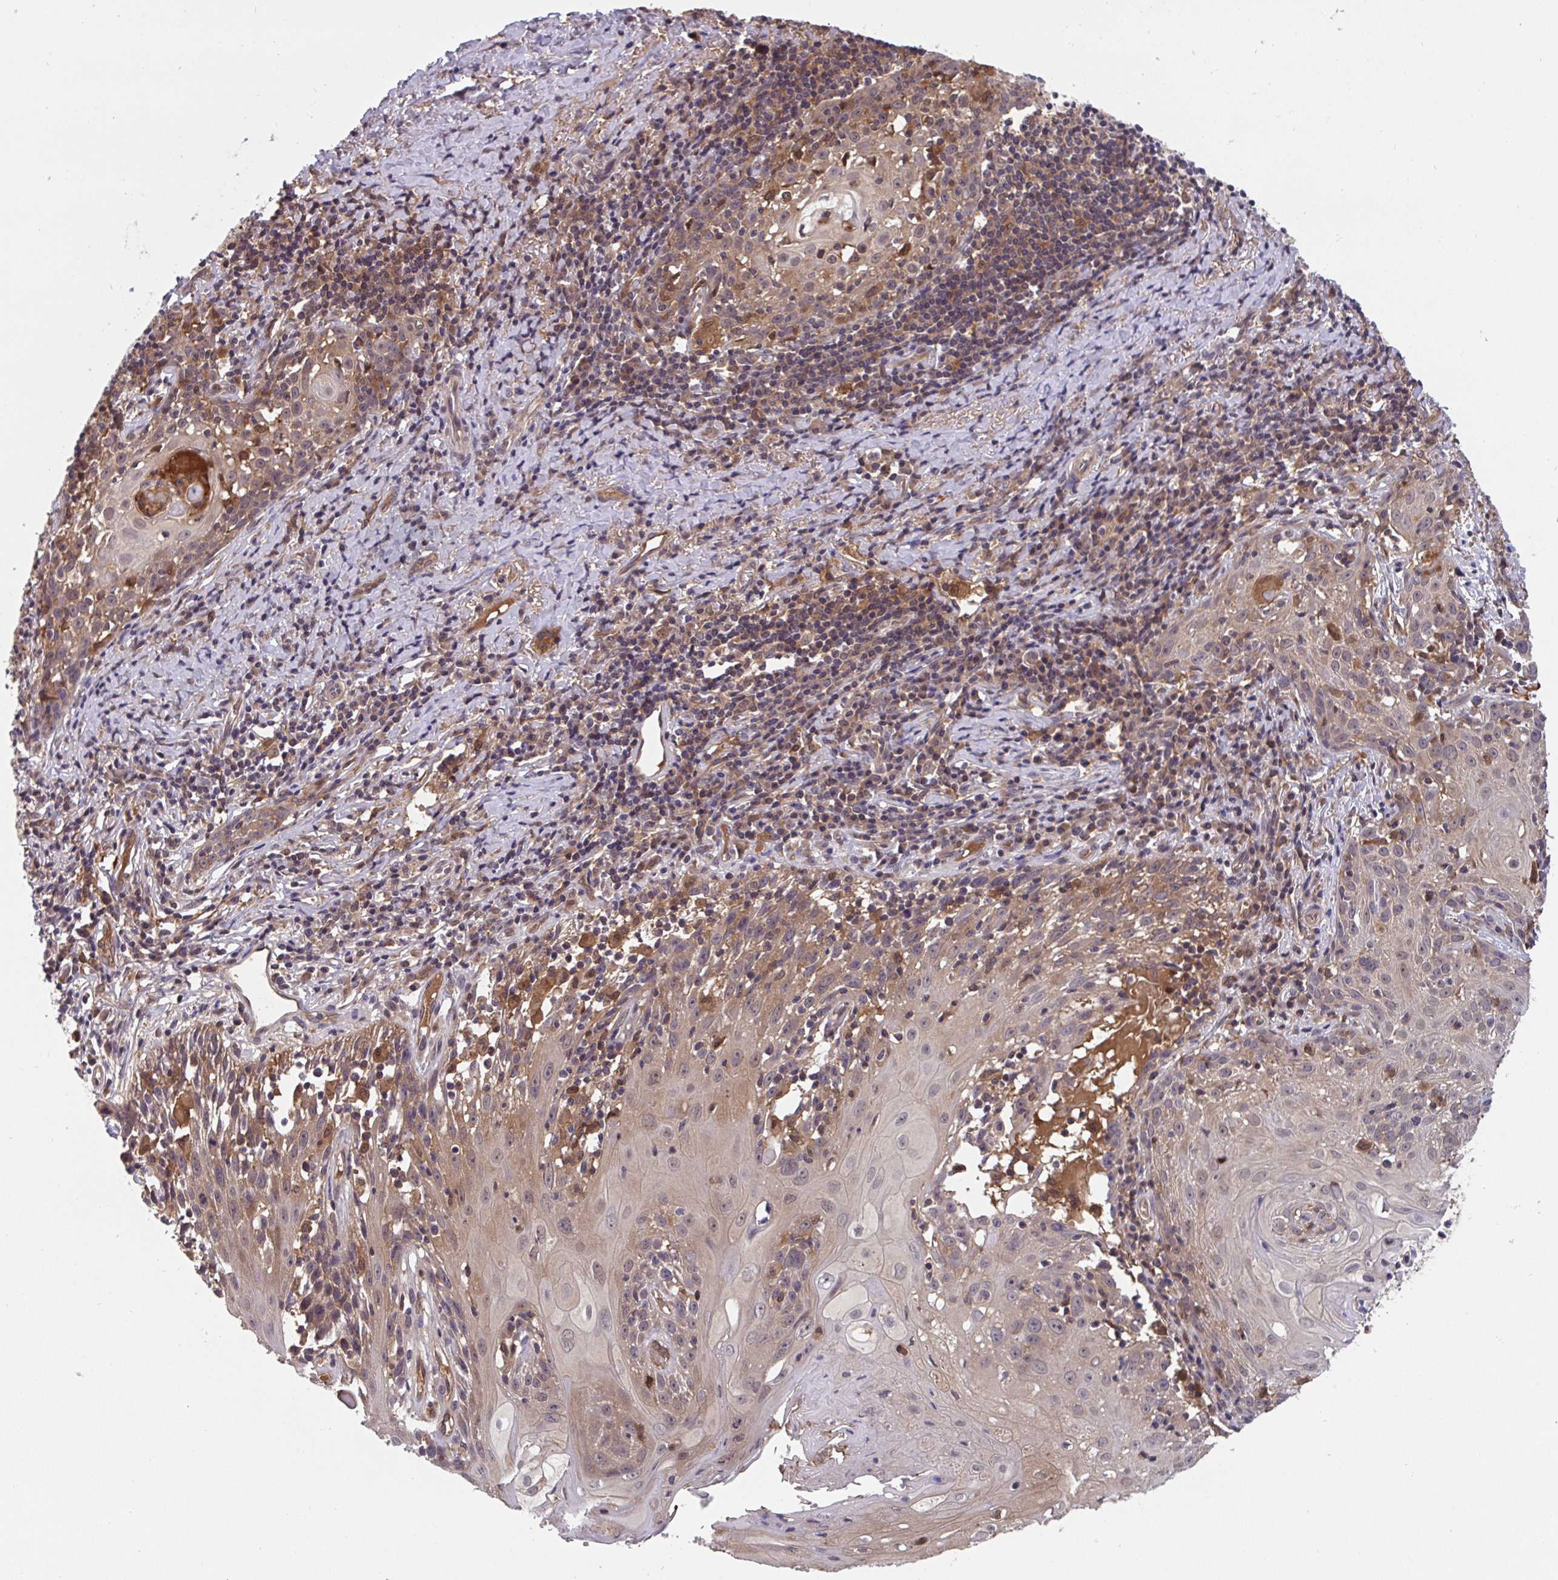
{"staining": {"intensity": "weak", "quantity": "25%-75%", "location": "cytoplasmic/membranous,nuclear"}, "tissue": "skin cancer", "cell_type": "Tumor cells", "image_type": "cancer", "snomed": [{"axis": "morphology", "description": "Squamous cell carcinoma, NOS"}, {"axis": "topography", "description": "Skin"}, {"axis": "topography", "description": "Vulva"}], "caption": "Human skin cancer stained for a protein (brown) shows weak cytoplasmic/membranous and nuclear positive positivity in about 25%-75% of tumor cells.", "gene": "TIGAR", "patient": {"sex": "female", "age": 76}}